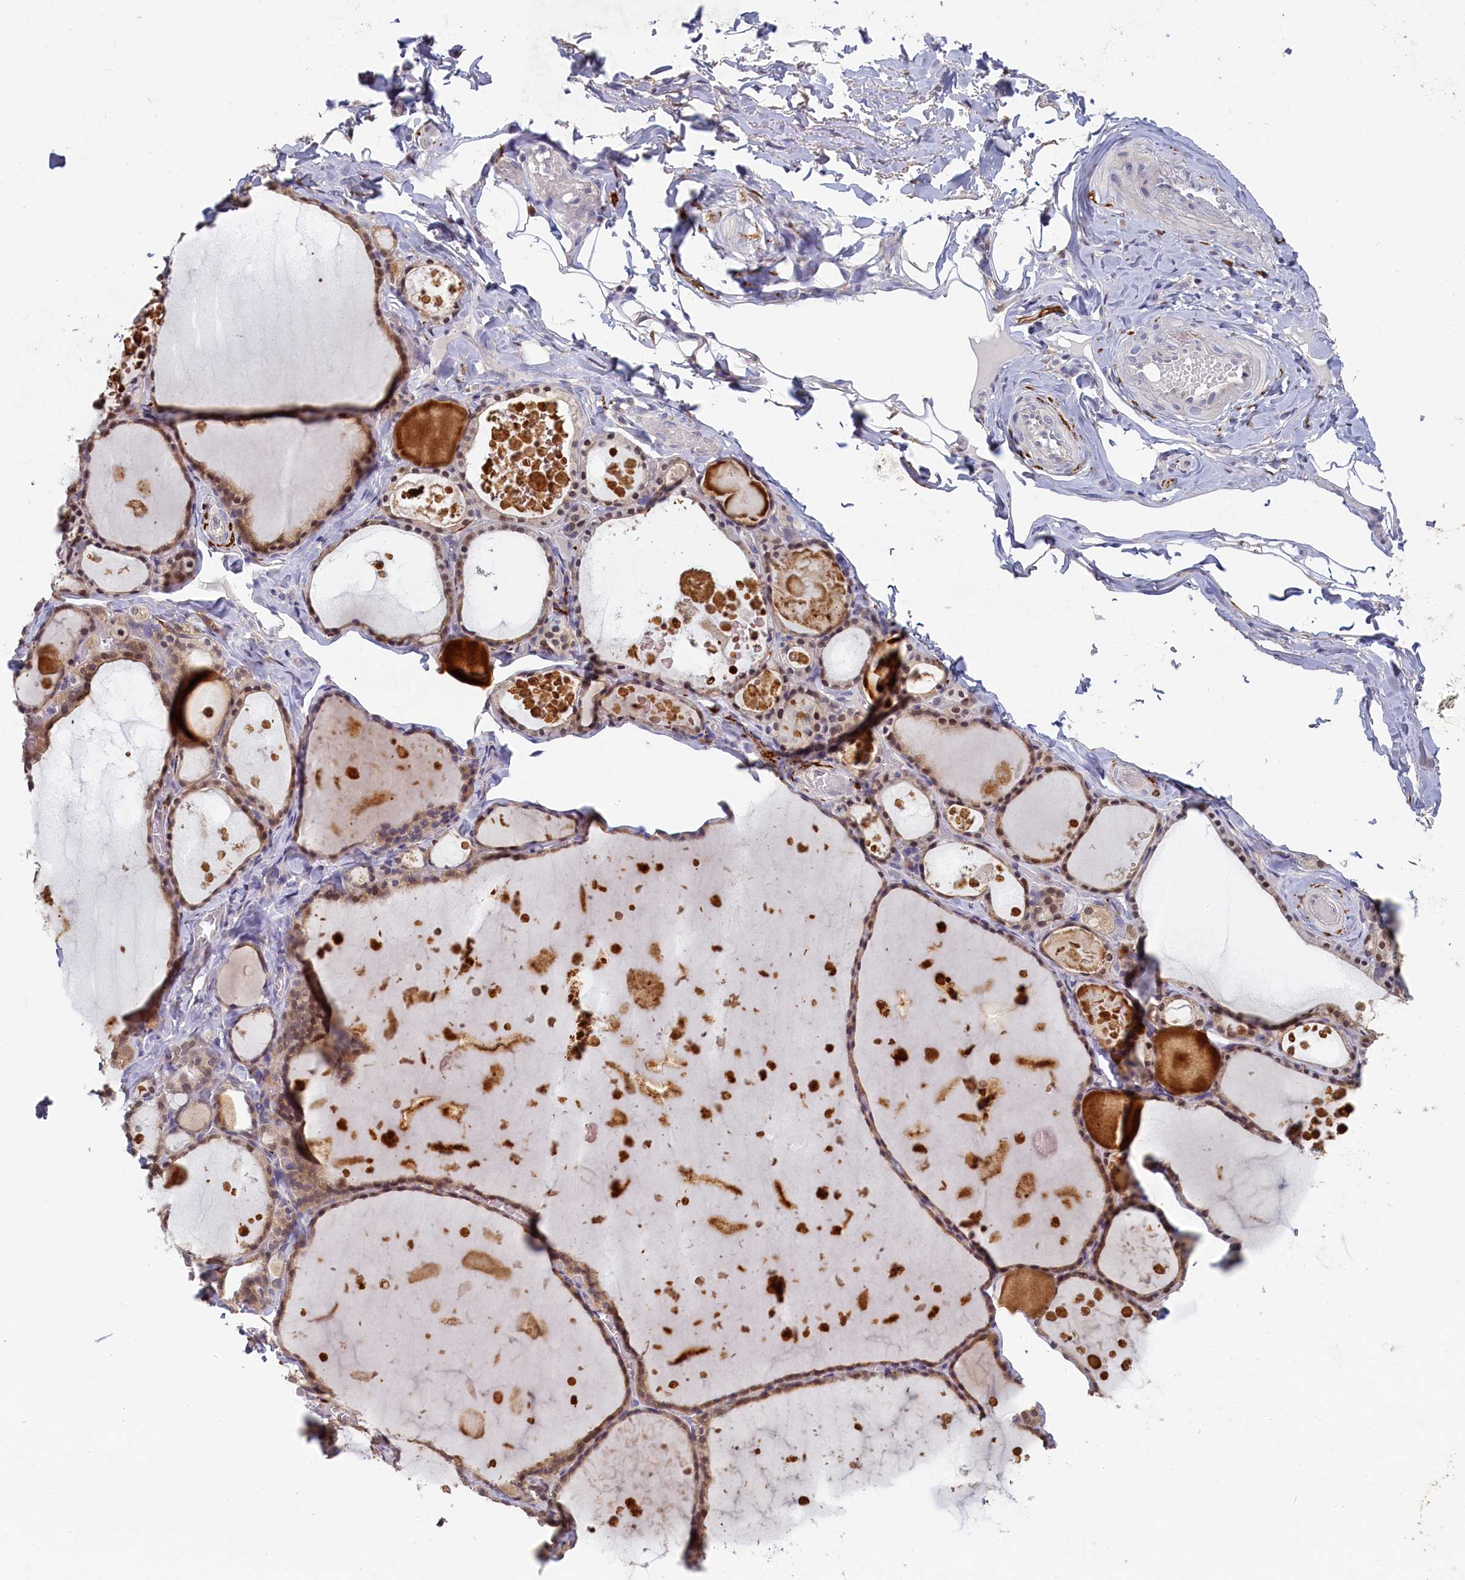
{"staining": {"intensity": "moderate", "quantity": ">75%", "location": "cytoplasmic/membranous,nuclear"}, "tissue": "thyroid gland", "cell_type": "Glandular cells", "image_type": "normal", "snomed": [{"axis": "morphology", "description": "Normal tissue, NOS"}, {"axis": "topography", "description": "Thyroid gland"}], "caption": "Benign thyroid gland exhibits moderate cytoplasmic/membranous,nuclear staining in about >75% of glandular cells, visualized by immunohistochemistry. (DAB = brown stain, brightfield microscopy at high magnification).", "gene": "UCHL3", "patient": {"sex": "male", "age": 56}}